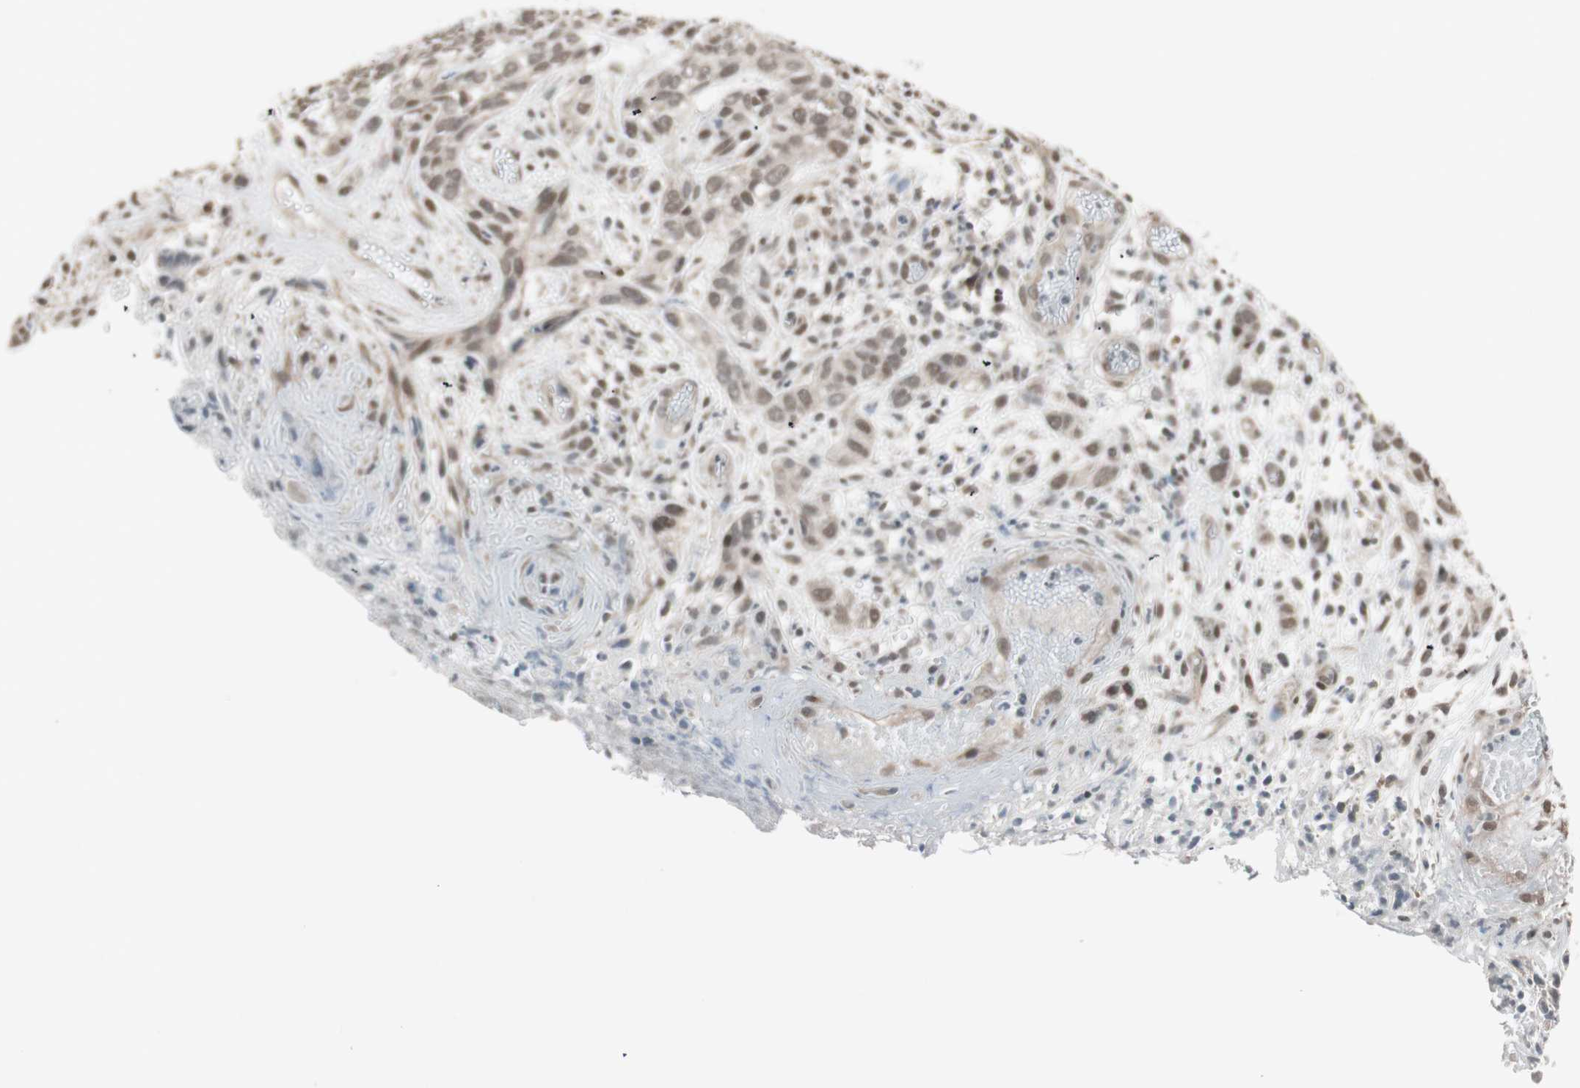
{"staining": {"intensity": "weak", "quantity": "25%-75%", "location": "nuclear"}, "tissue": "skin cancer", "cell_type": "Tumor cells", "image_type": "cancer", "snomed": [{"axis": "morphology", "description": "Basal cell carcinoma"}, {"axis": "topography", "description": "Skin"}], "caption": "Brown immunohistochemical staining in basal cell carcinoma (skin) shows weak nuclear positivity in about 25%-75% of tumor cells. The protein of interest is shown in brown color, while the nuclei are stained blue.", "gene": "DRAP1", "patient": {"sex": "male", "age": 87}}